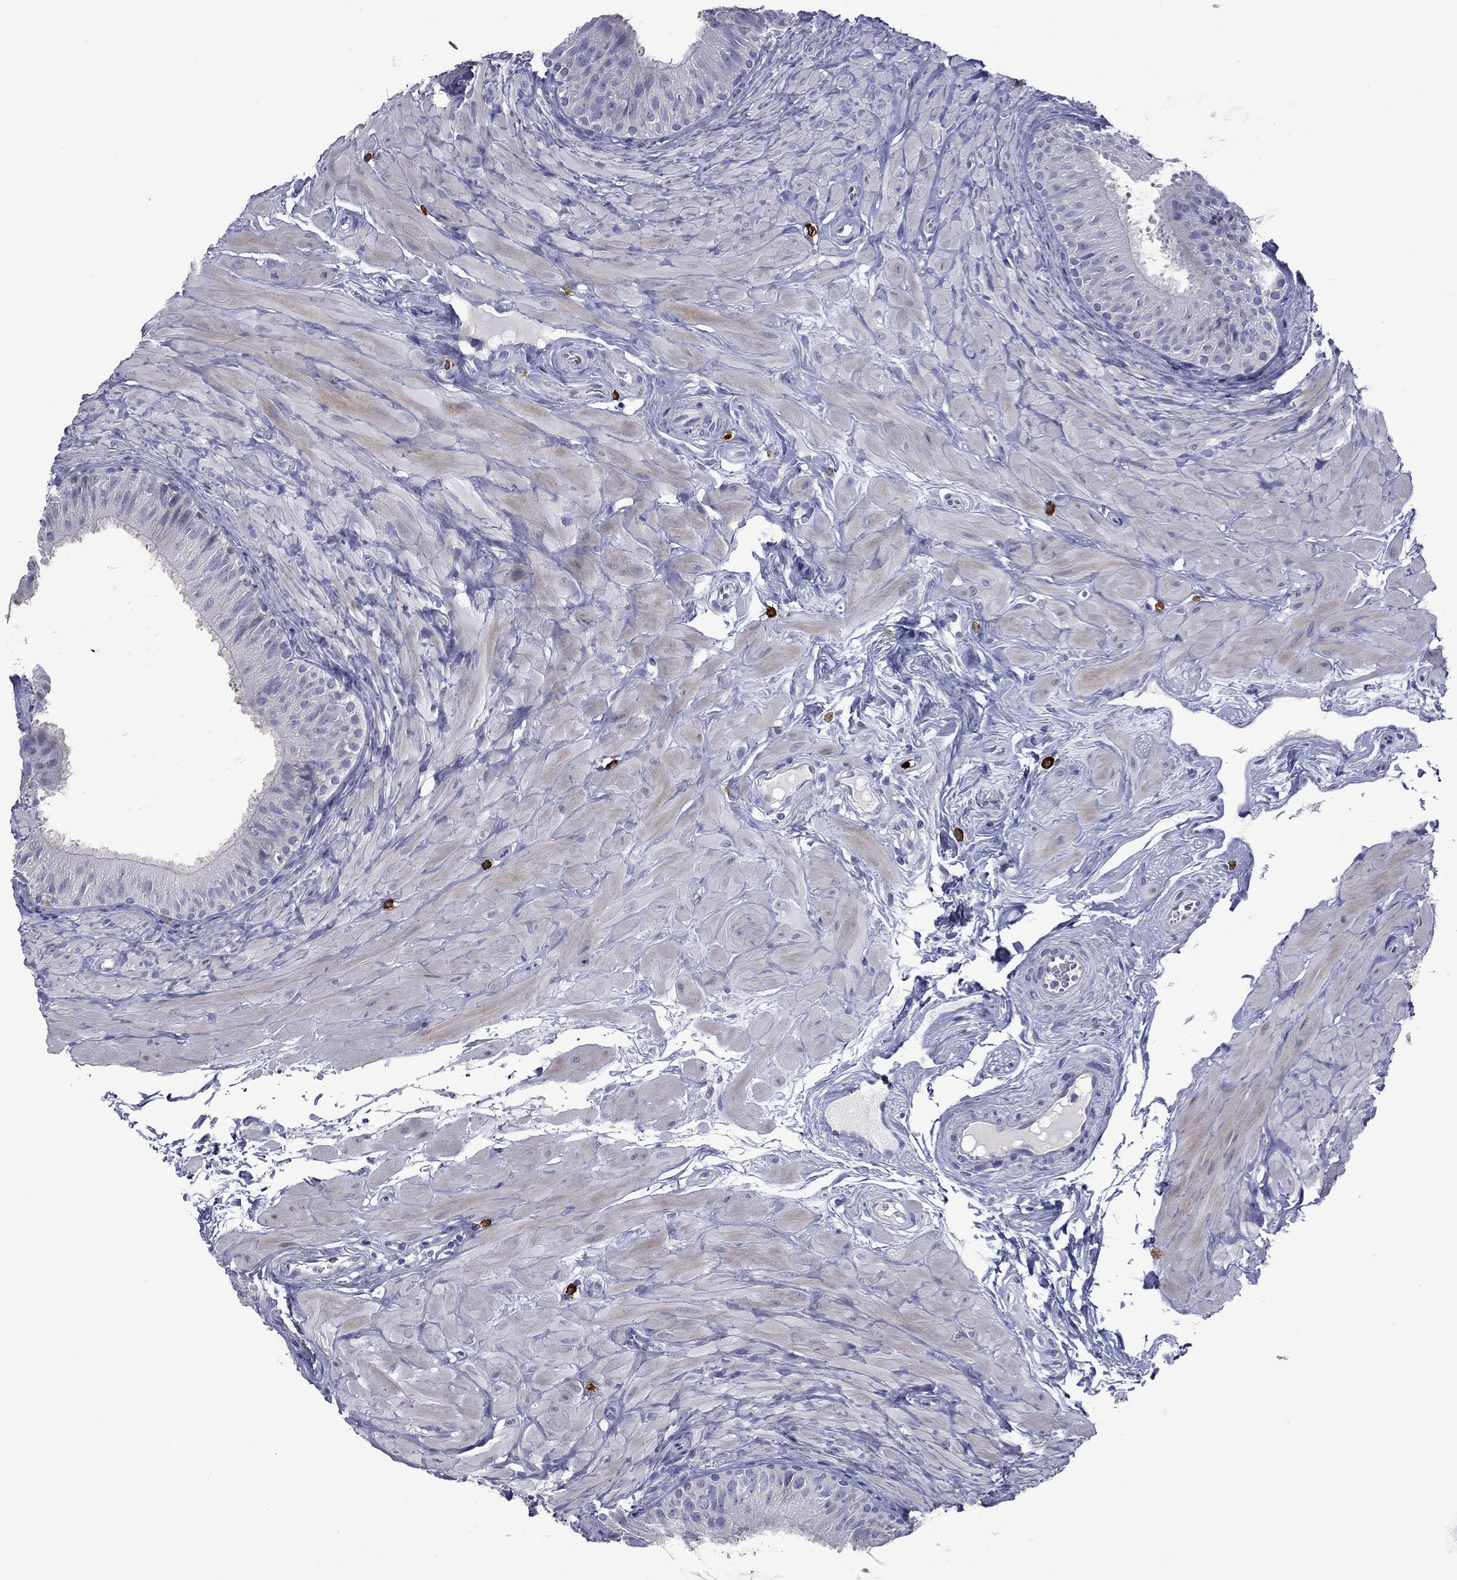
{"staining": {"intensity": "negative", "quantity": "none", "location": "none"}, "tissue": "epididymis", "cell_type": "Glandular cells", "image_type": "normal", "snomed": [{"axis": "morphology", "description": "Normal tissue, NOS"}, {"axis": "topography", "description": "Epididymis"}], "caption": "This is a photomicrograph of IHC staining of unremarkable epididymis, which shows no positivity in glandular cells.", "gene": "ELANE", "patient": {"sex": "male", "age": 34}}